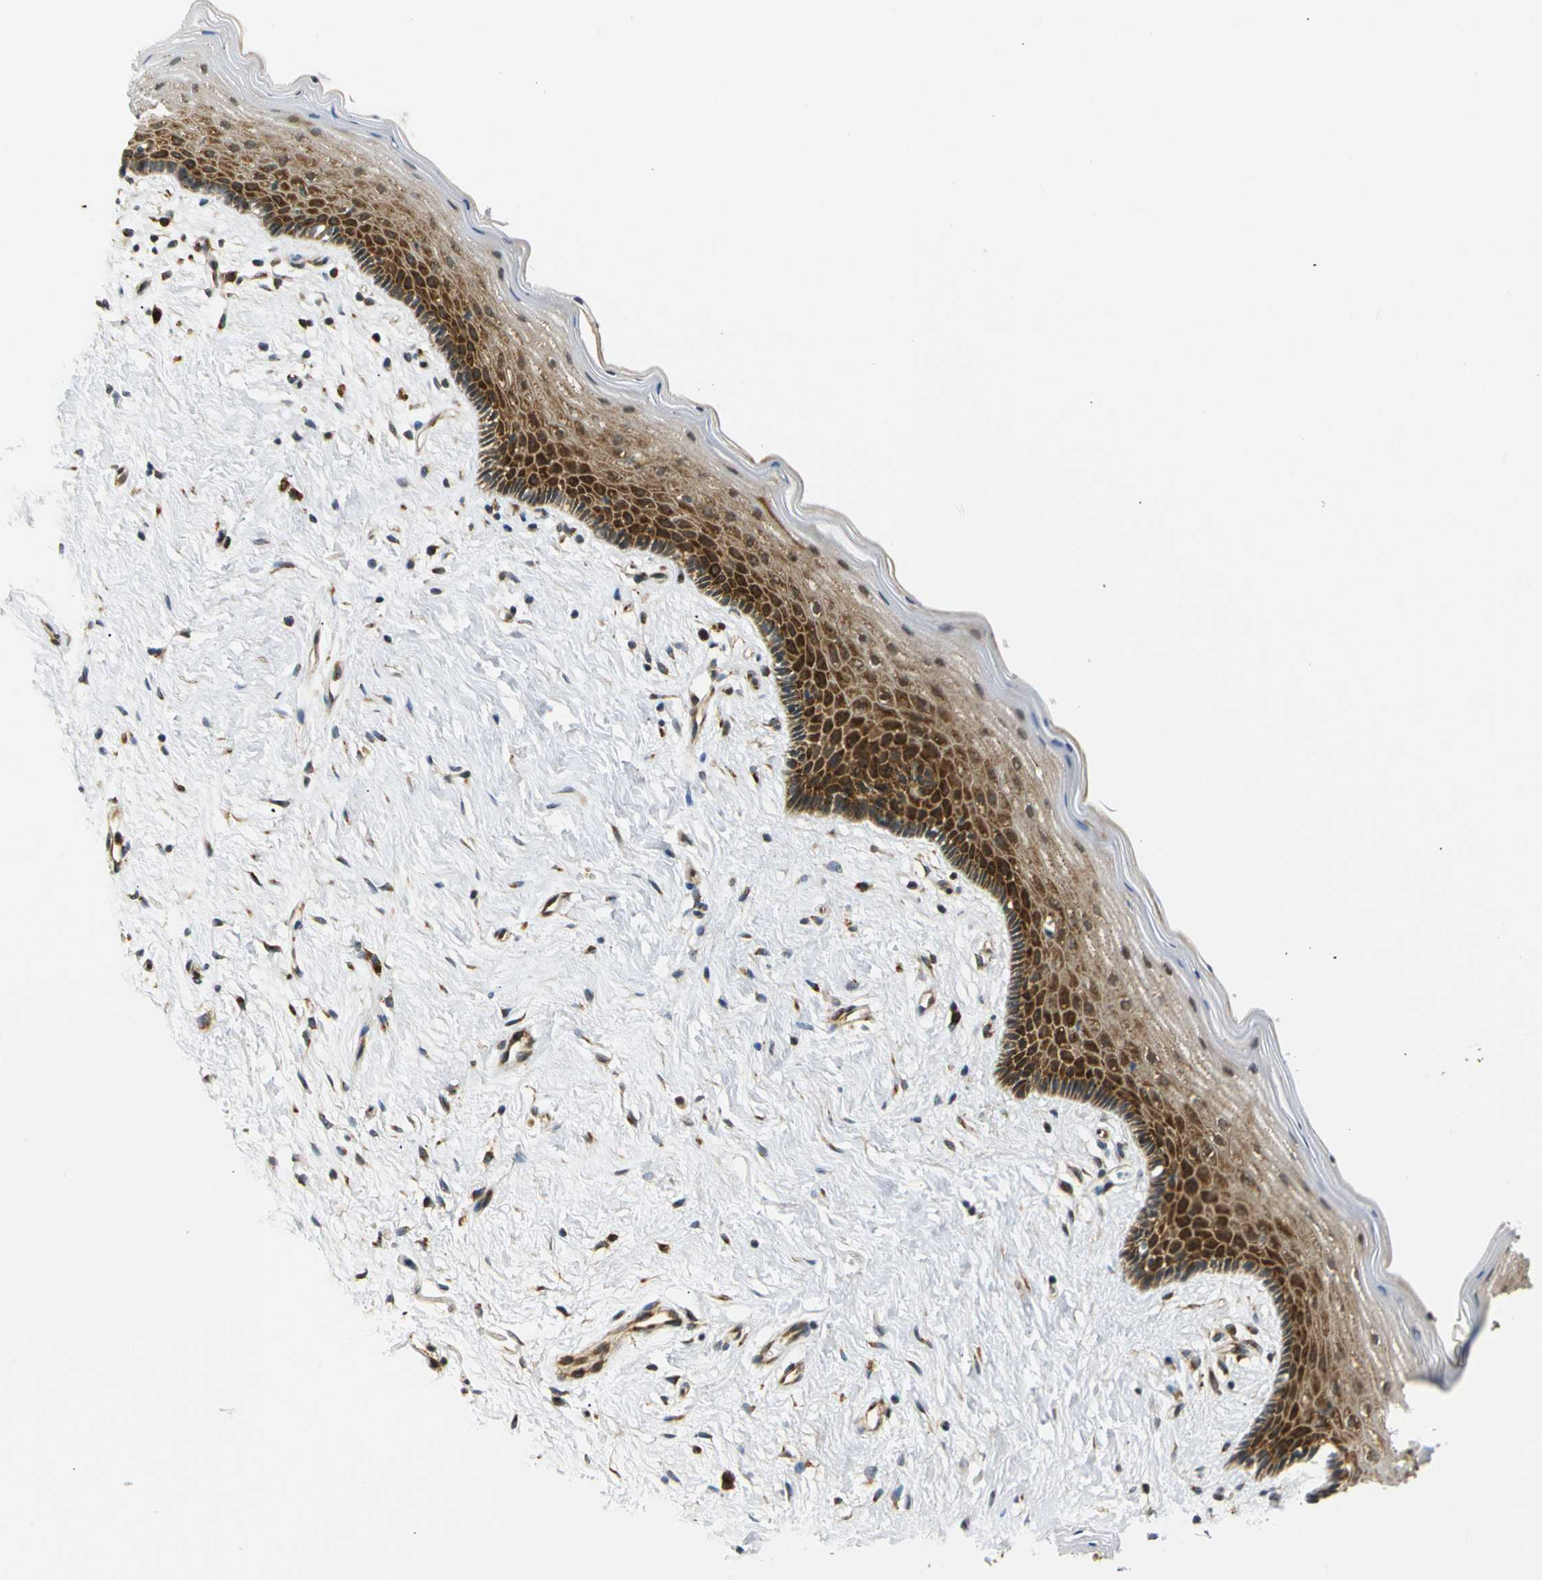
{"staining": {"intensity": "strong", "quantity": "25%-75%", "location": "cytoplasmic/membranous"}, "tissue": "vagina", "cell_type": "Squamous epithelial cells", "image_type": "normal", "snomed": [{"axis": "morphology", "description": "Normal tissue, NOS"}, {"axis": "topography", "description": "Vagina"}], "caption": "IHC of normal human vagina displays high levels of strong cytoplasmic/membranous staining in approximately 25%-75% of squamous epithelial cells.", "gene": "ABCE1", "patient": {"sex": "female", "age": 44}}